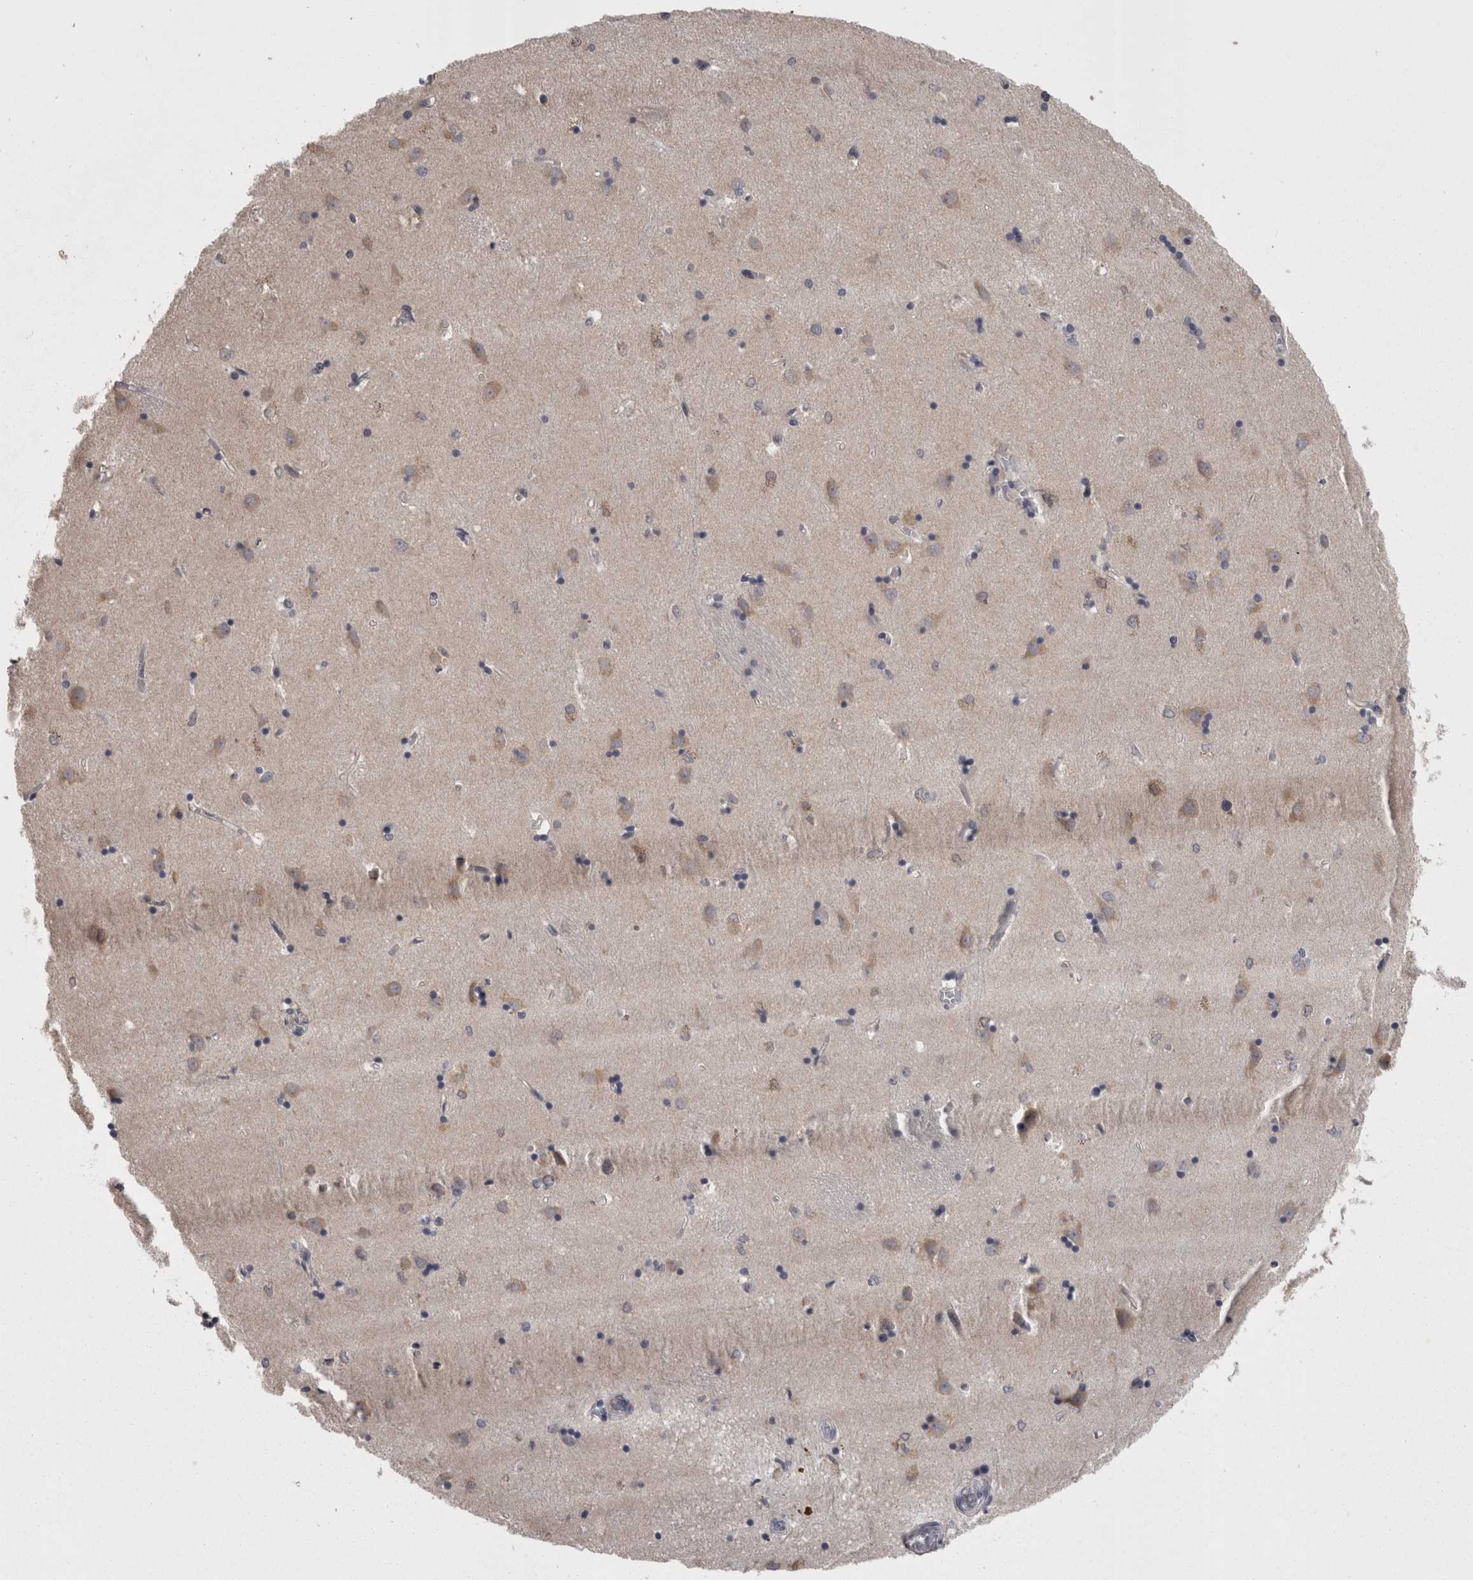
{"staining": {"intensity": "negative", "quantity": "none", "location": "none"}, "tissue": "caudate", "cell_type": "Glial cells", "image_type": "normal", "snomed": [{"axis": "morphology", "description": "Normal tissue, NOS"}, {"axis": "topography", "description": "Lateral ventricle wall"}], "caption": "Glial cells are negative for protein expression in unremarkable human caudate.", "gene": "PON3", "patient": {"sex": "male", "age": 45}}